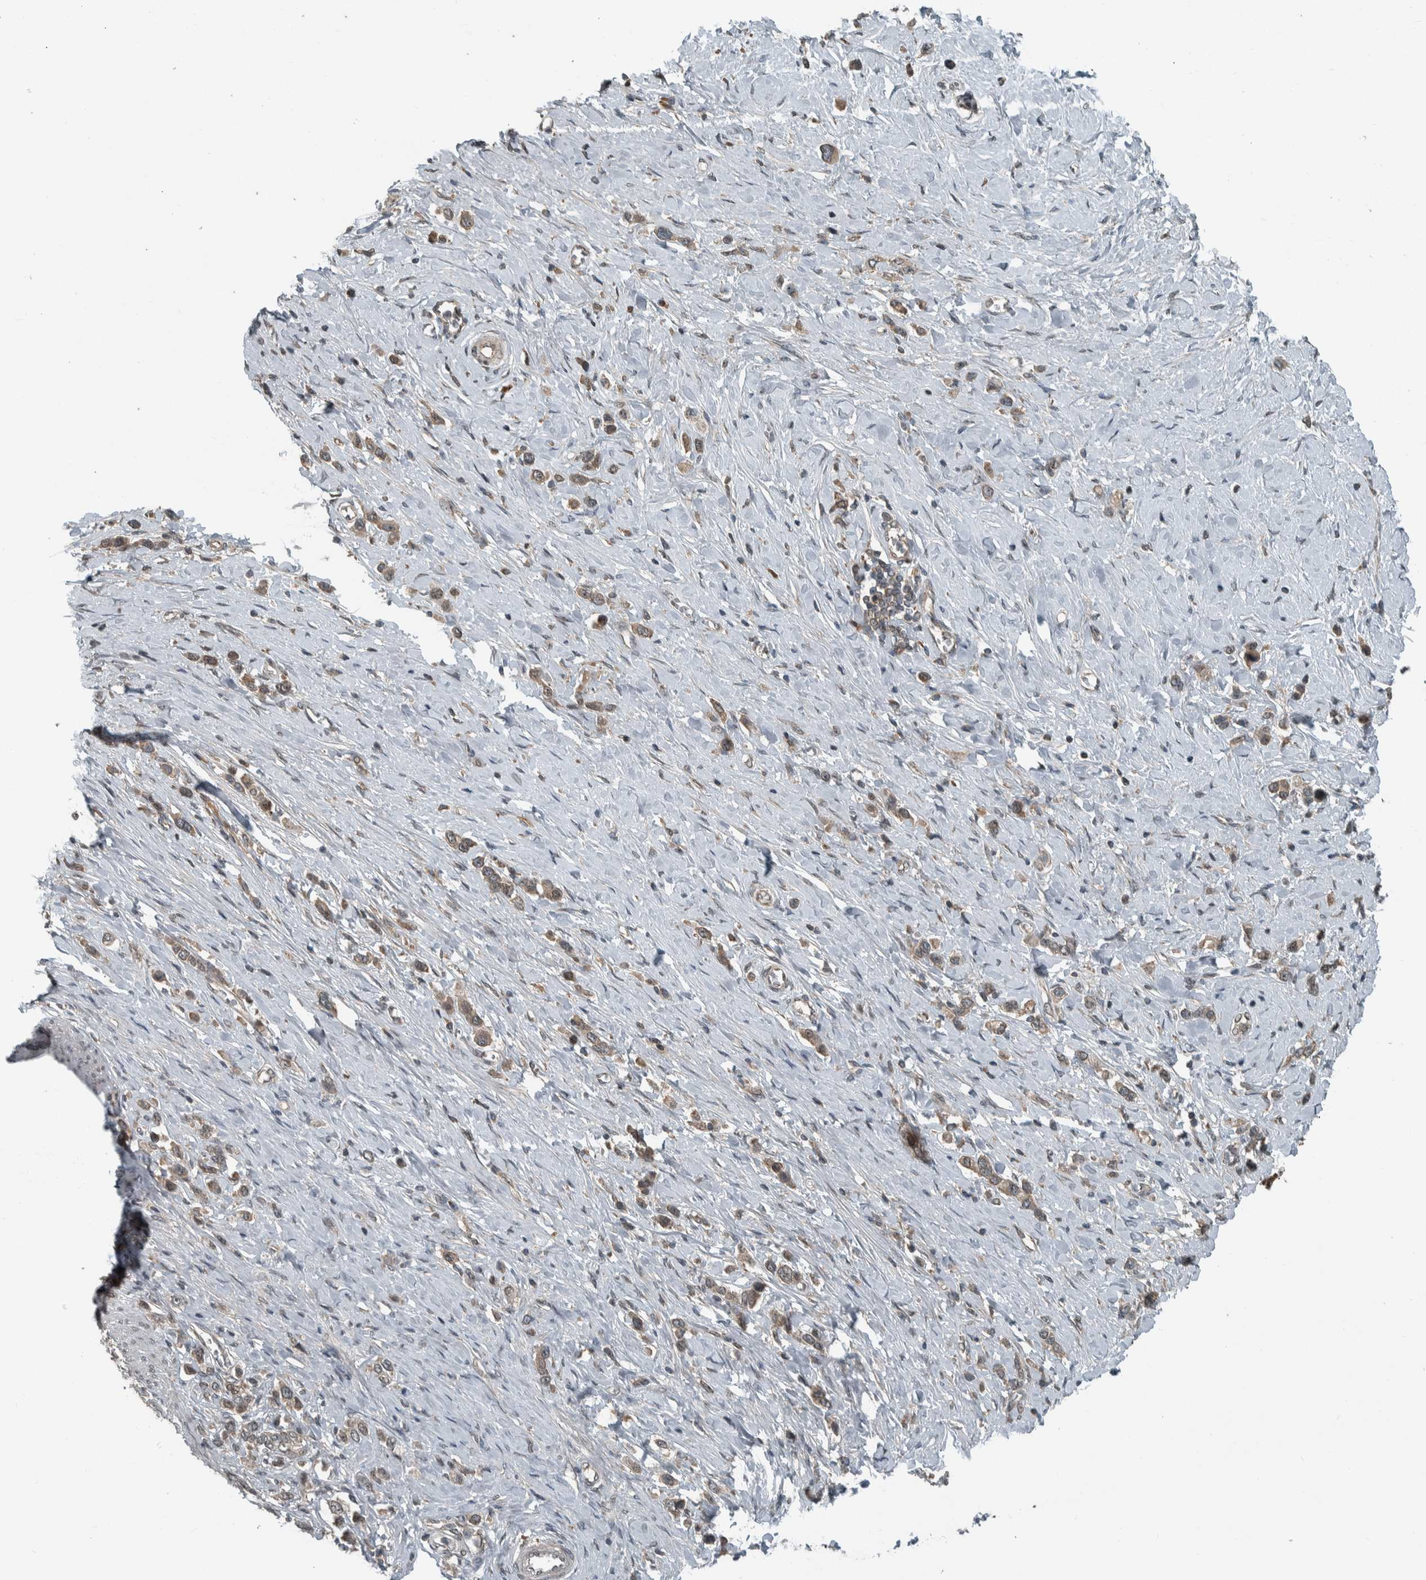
{"staining": {"intensity": "weak", "quantity": ">75%", "location": "cytoplasmic/membranous"}, "tissue": "stomach cancer", "cell_type": "Tumor cells", "image_type": "cancer", "snomed": [{"axis": "morphology", "description": "Adenocarcinoma, NOS"}, {"axis": "topography", "description": "Stomach"}], "caption": "A brown stain shows weak cytoplasmic/membranous staining of a protein in stomach adenocarcinoma tumor cells.", "gene": "XPO5", "patient": {"sex": "female", "age": 65}}